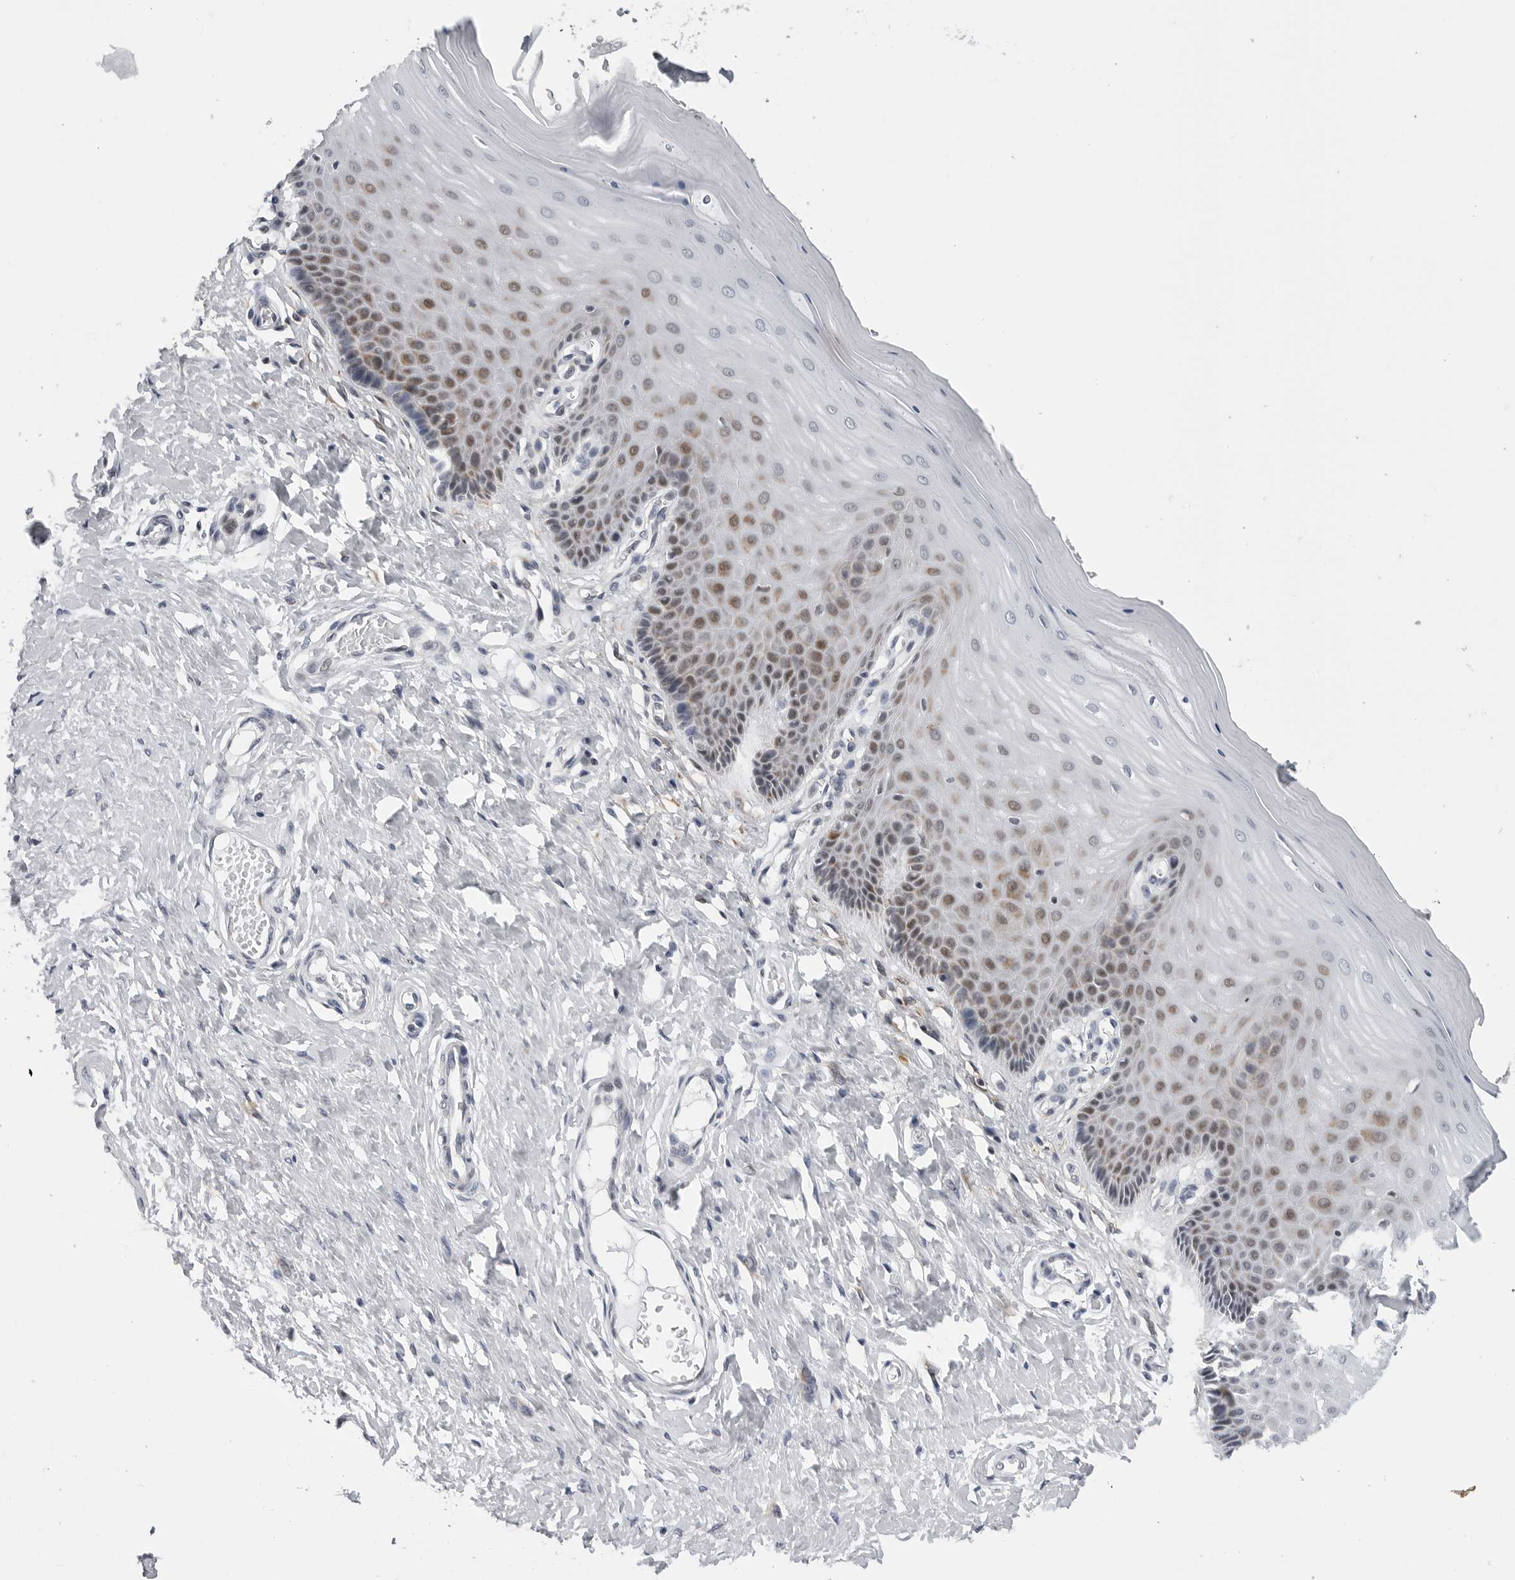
{"staining": {"intensity": "negative", "quantity": "none", "location": "none"}, "tissue": "cervix", "cell_type": "Glandular cells", "image_type": "normal", "snomed": [{"axis": "morphology", "description": "Normal tissue, NOS"}, {"axis": "topography", "description": "Cervix"}], "caption": "Human cervix stained for a protein using IHC reveals no staining in glandular cells.", "gene": "CDK20", "patient": {"sex": "female", "age": 55}}